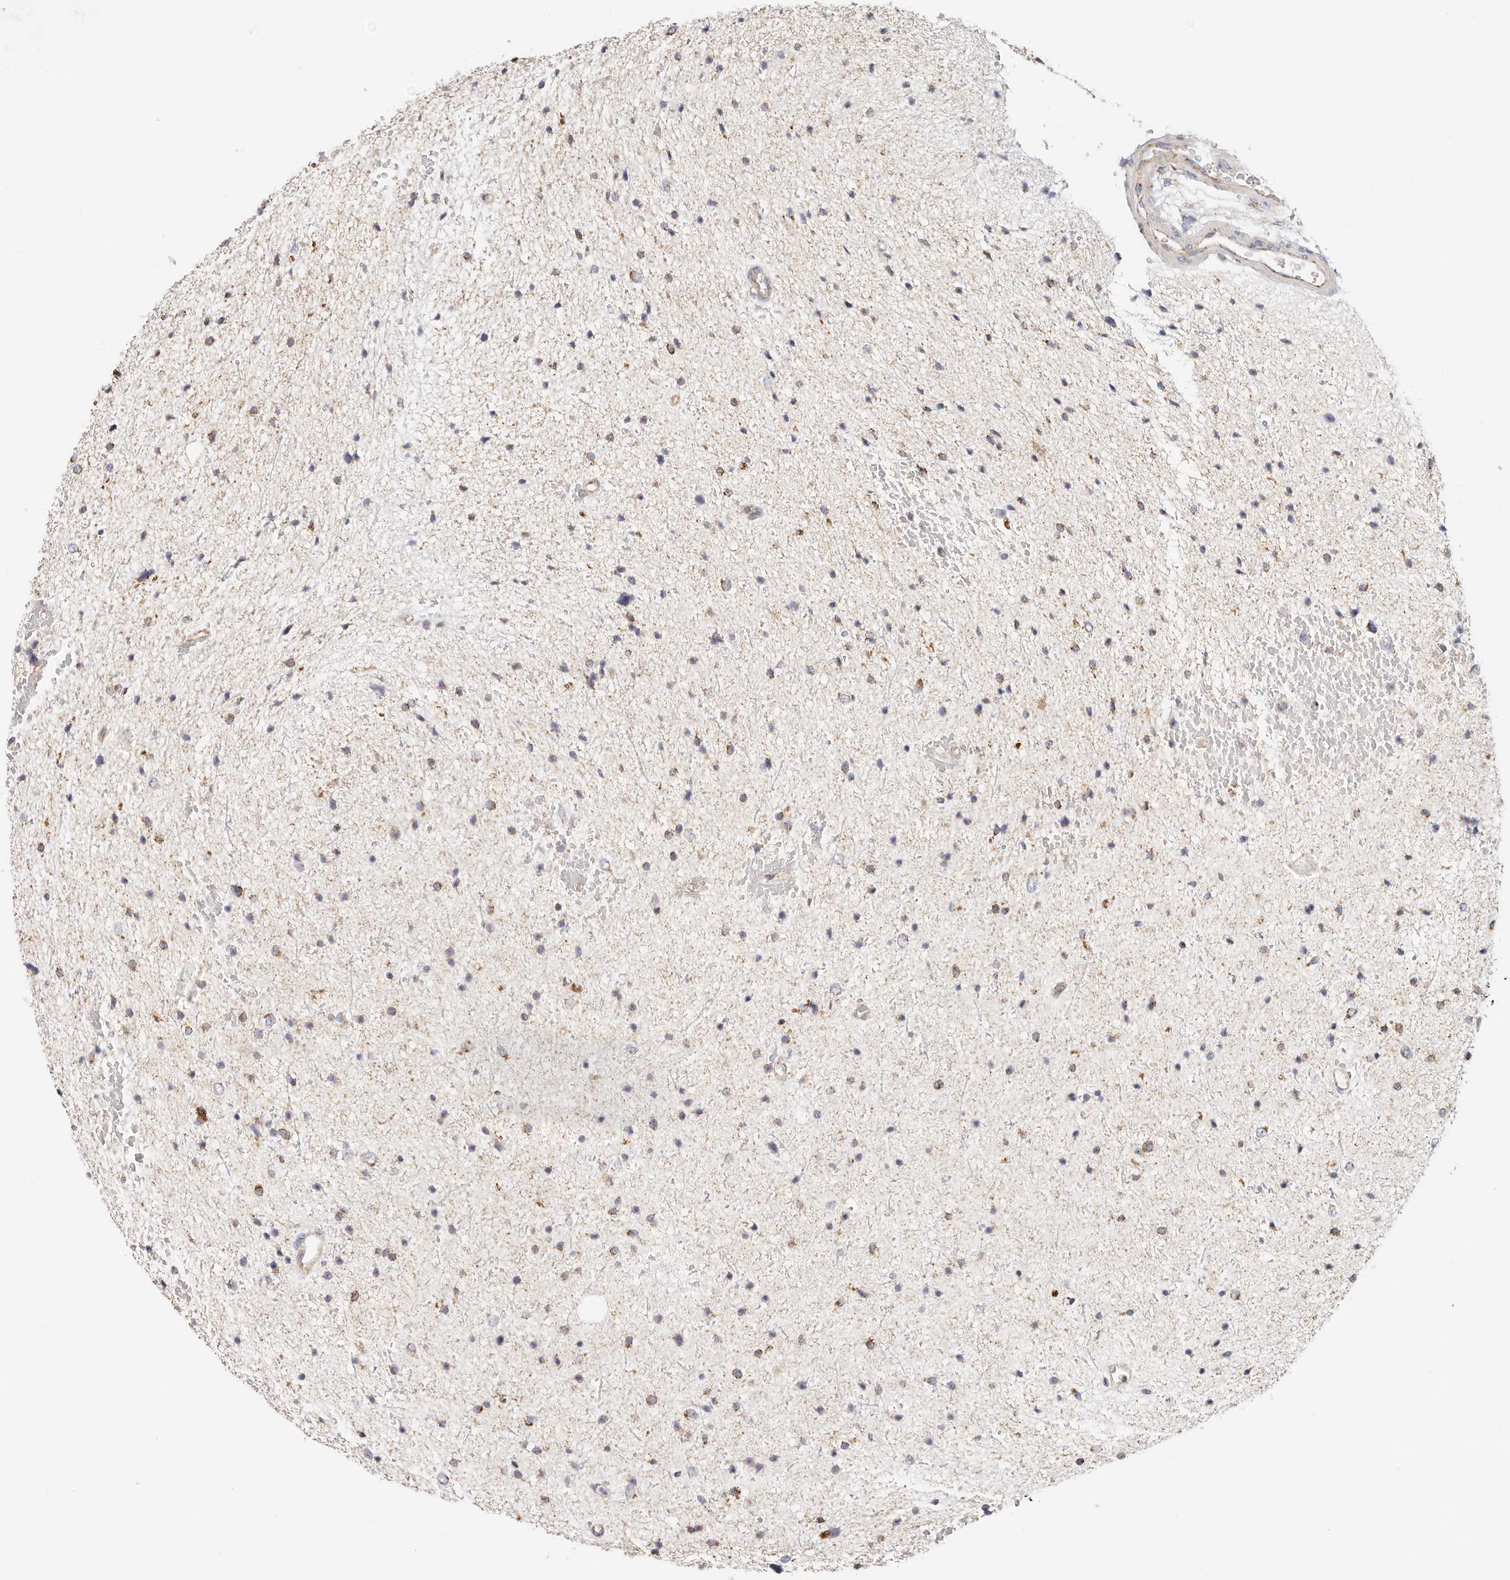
{"staining": {"intensity": "moderate", "quantity": "25%-75%", "location": "cytoplasmic/membranous"}, "tissue": "glioma", "cell_type": "Tumor cells", "image_type": "cancer", "snomed": [{"axis": "morphology", "description": "Glioma, malignant, Low grade"}, {"axis": "topography", "description": "Brain"}], "caption": "Malignant glioma (low-grade) stained with DAB immunohistochemistry exhibits medium levels of moderate cytoplasmic/membranous positivity in about 25%-75% of tumor cells.", "gene": "AFDN", "patient": {"sex": "female", "age": 37}}